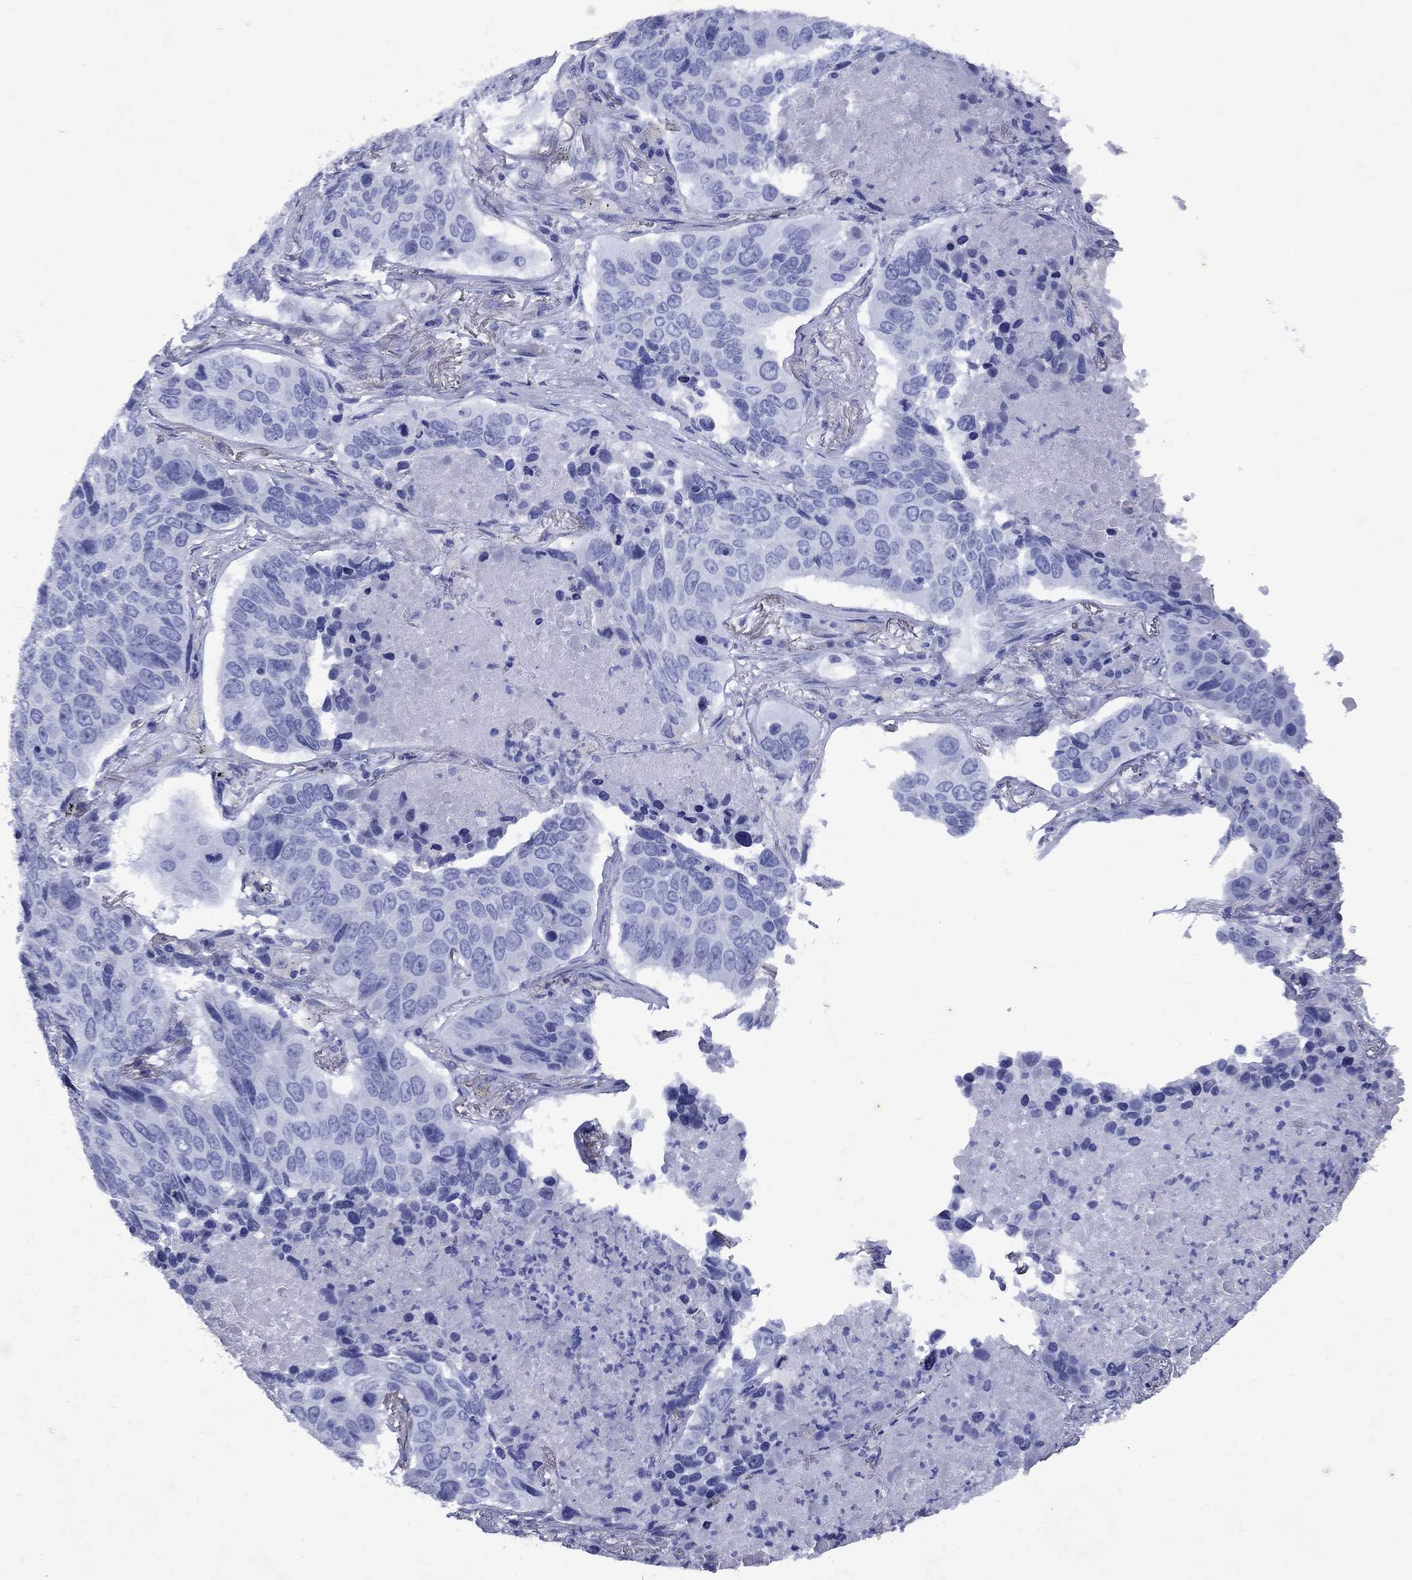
{"staining": {"intensity": "negative", "quantity": "none", "location": "none"}, "tissue": "lung cancer", "cell_type": "Tumor cells", "image_type": "cancer", "snomed": [{"axis": "morphology", "description": "Normal tissue, NOS"}, {"axis": "morphology", "description": "Squamous cell carcinoma, NOS"}, {"axis": "topography", "description": "Bronchus"}, {"axis": "topography", "description": "Lung"}], "caption": "Histopathology image shows no protein positivity in tumor cells of lung squamous cell carcinoma tissue.", "gene": "CD1A", "patient": {"sex": "male", "age": 64}}